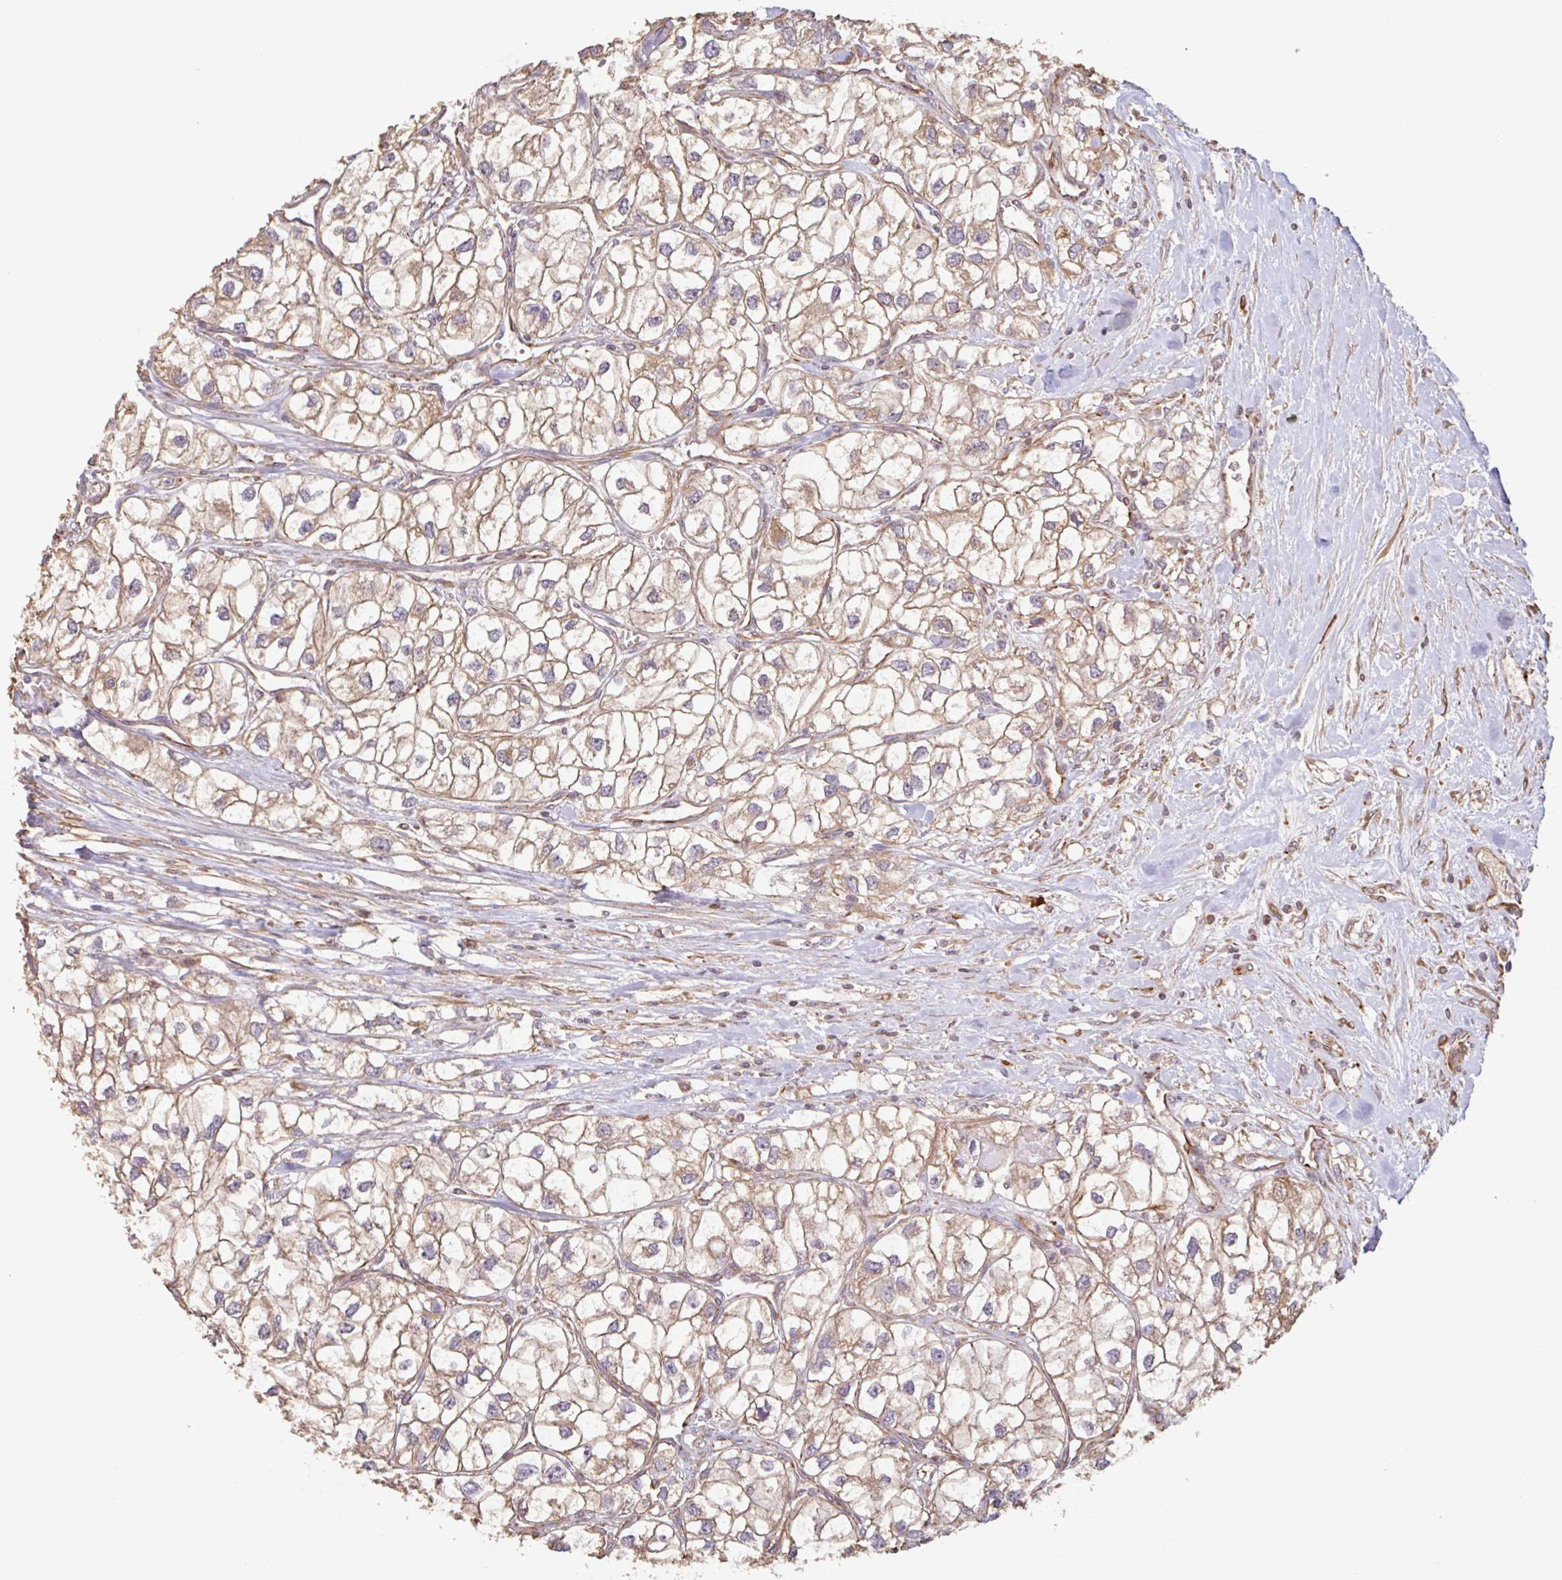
{"staining": {"intensity": "moderate", "quantity": ">75%", "location": "cytoplasmic/membranous"}, "tissue": "renal cancer", "cell_type": "Tumor cells", "image_type": "cancer", "snomed": [{"axis": "morphology", "description": "Adenocarcinoma, NOS"}, {"axis": "topography", "description": "Kidney"}], "caption": "This histopathology image displays adenocarcinoma (renal) stained with immunohistochemistry to label a protein in brown. The cytoplasmic/membranous of tumor cells show moderate positivity for the protein. Nuclei are counter-stained blue.", "gene": "ZNF790", "patient": {"sex": "male", "age": 59}}